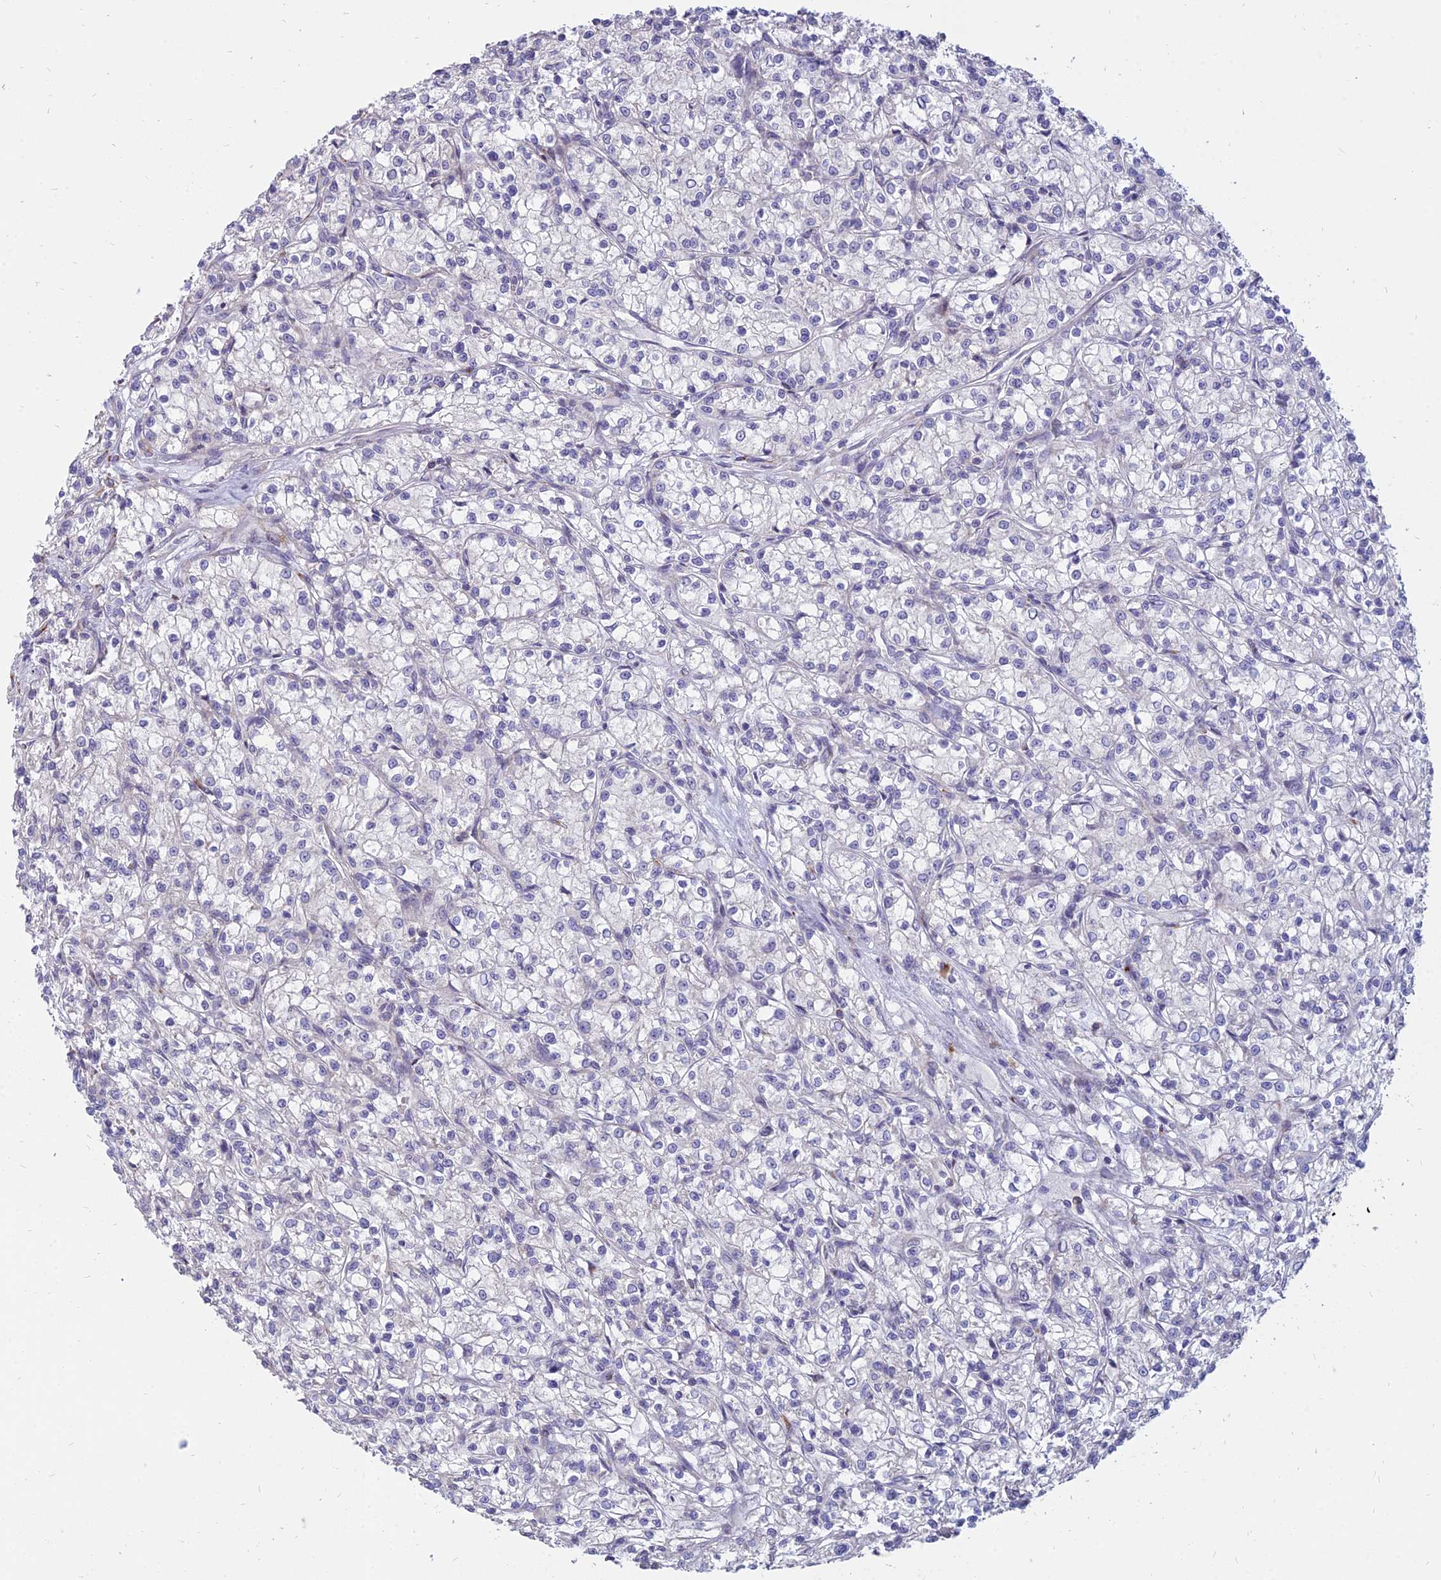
{"staining": {"intensity": "negative", "quantity": "none", "location": "none"}, "tissue": "renal cancer", "cell_type": "Tumor cells", "image_type": "cancer", "snomed": [{"axis": "morphology", "description": "Adenocarcinoma, NOS"}, {"axis": "topography", "description": "Kidney"}], "caption": "There is no significant positivity in tumor cells of renal cancer (adenocarcinoma). (IHC, brightfield microscopy, high magnification).", "gene": "ST3GAL6", "patient": {"sex": "female", "age": 59}}